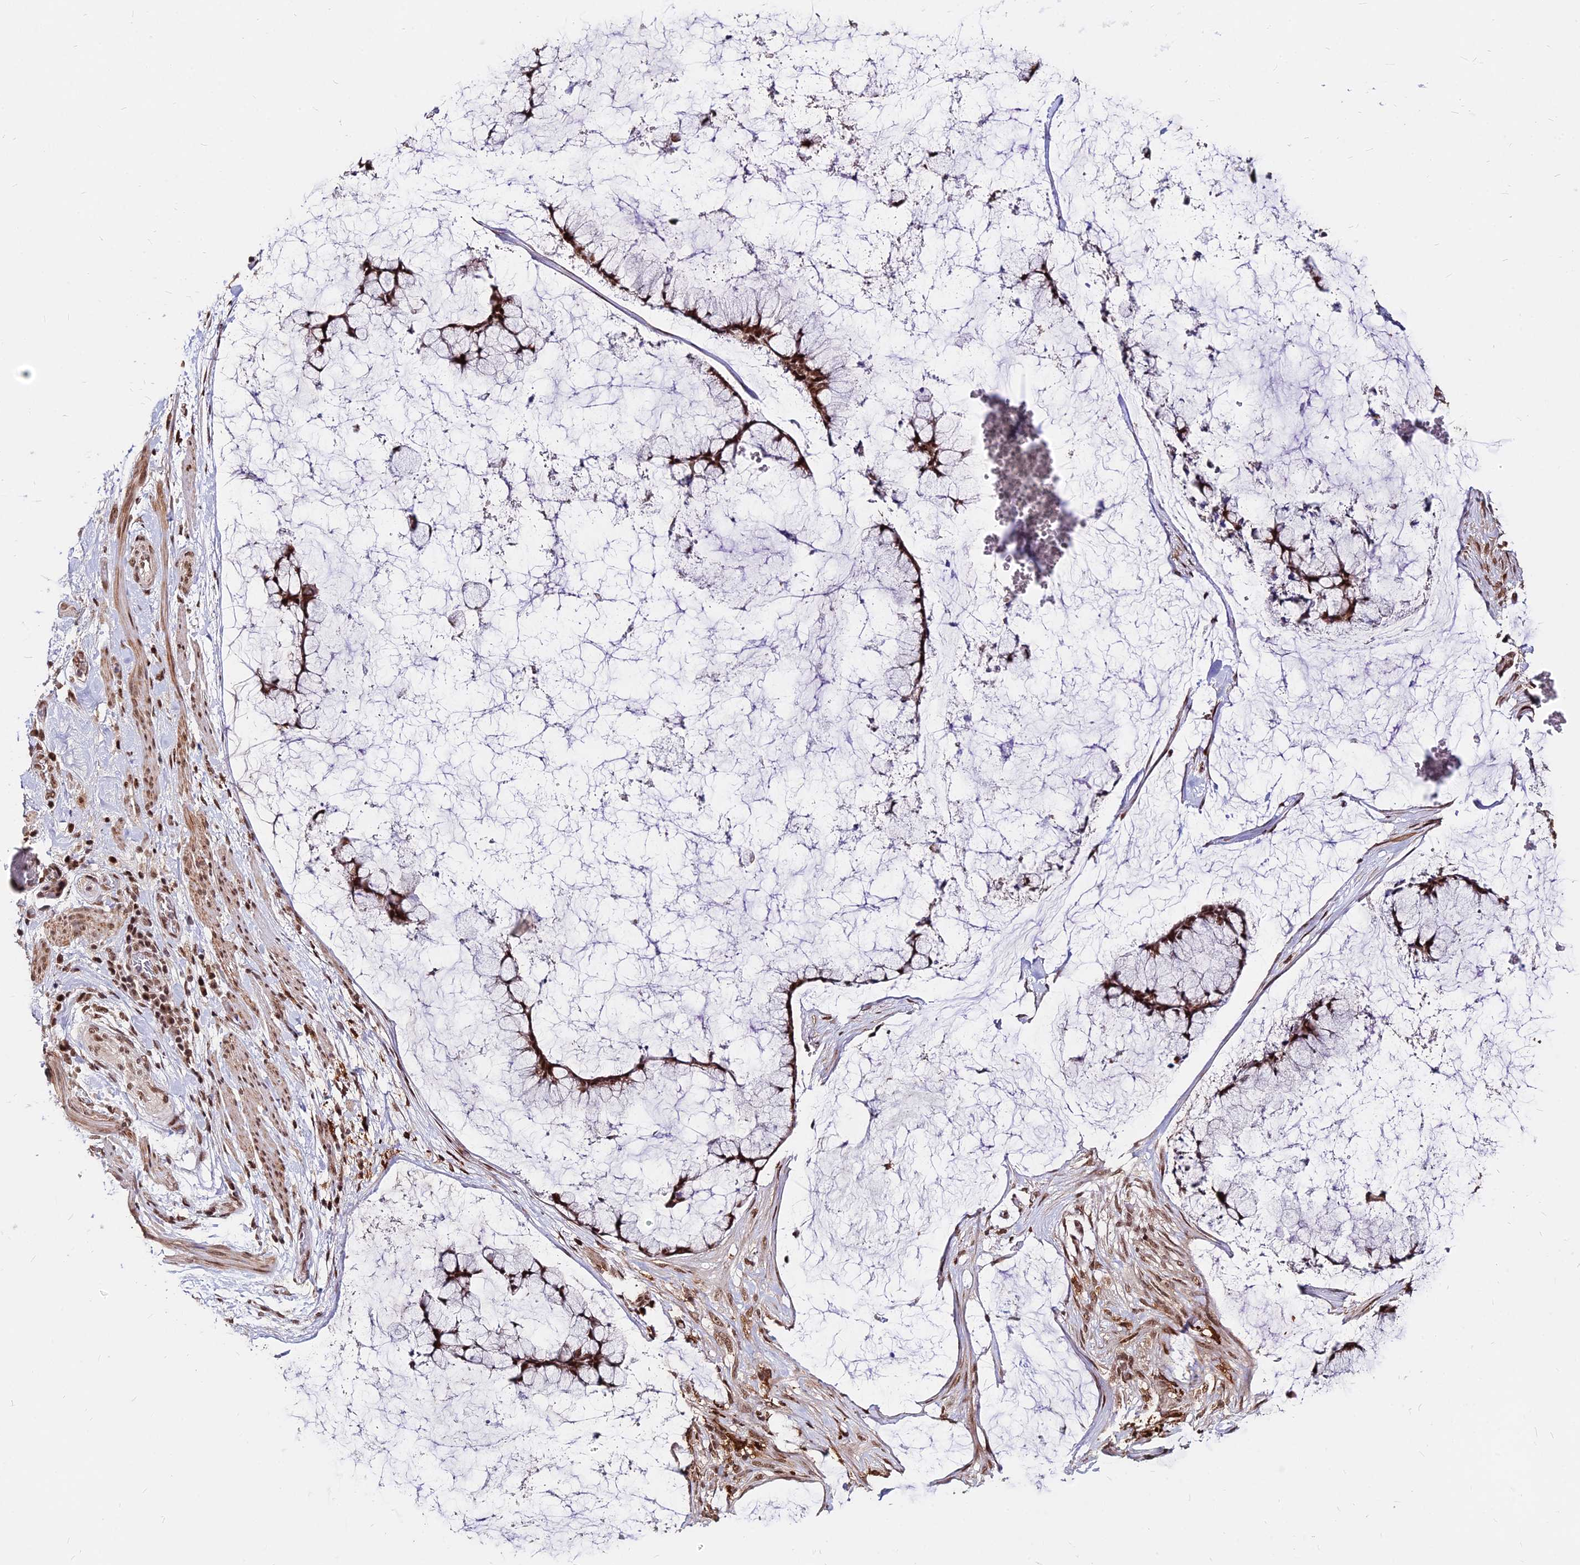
{"staining": {"intensity": "moderate", "quantity": ">75%", "location": "nuclear"}, "tissue": "ovarian cancer", "cell_type": "Tumor cells", "image_type": "cancer", "snomed": [{"axis": "morphology", "description": "Cystadenocarcinoma, mucinous, NOS"}, {"axis": "topography", "description": "Ovary"}], "caption": "IHC micrograph of neoplastic tissue: human ovarian cancer (mucinous cystadenocarcinoma) stained using immunohistochemistry reveals medium levels of moderate protein expression localized specifically in the nuclear of tumor cells, appearing as a nuclear brown color.", "gene": "ZBED4", "patient": {"sex": "female", "age": 42}}